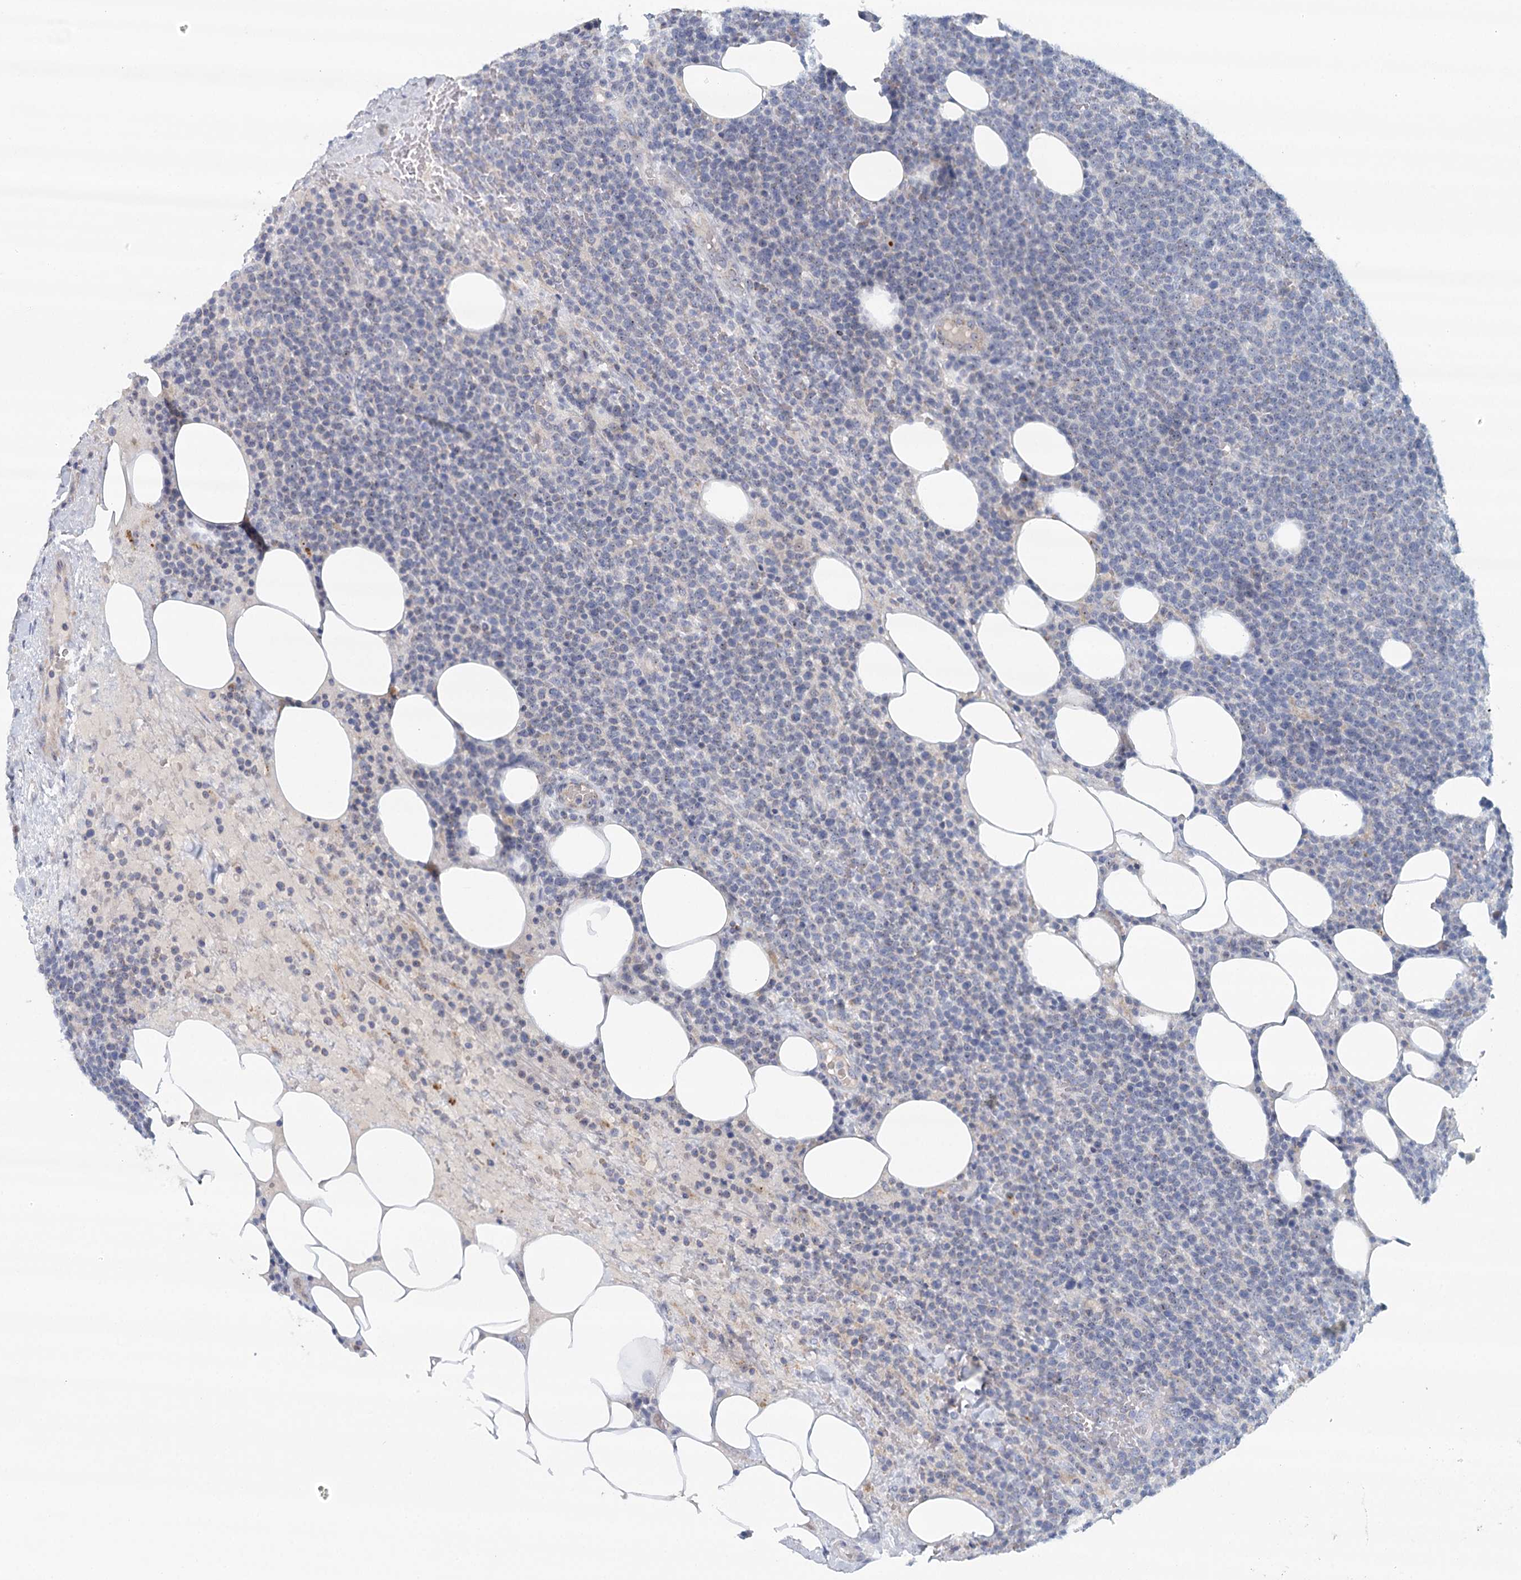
{"staining": {"intensity": "negative", "quantity": "none", "location": "none"}, "tissue": "lymphoma", "cell_type": "Tumor cells", "image_type": "cancer", "snomed": [{"axis": "morphology", "description": "Malignant lymphoma, non-Hodgkin's type, High grade"}, {"axis": "topography", "description": "Lymph node"}], "caption": "High power microscopy micrograph of an IHC photomicrograph of lymphoma, revealing no significant positivity in tumor cells. (DAB (3,3'-diaminobenzidine) immunohistochemistry (IHC) with hematoxylin counter stain).", "gene": "RBM43", "patient": {"sex": "male", "age": 61}}